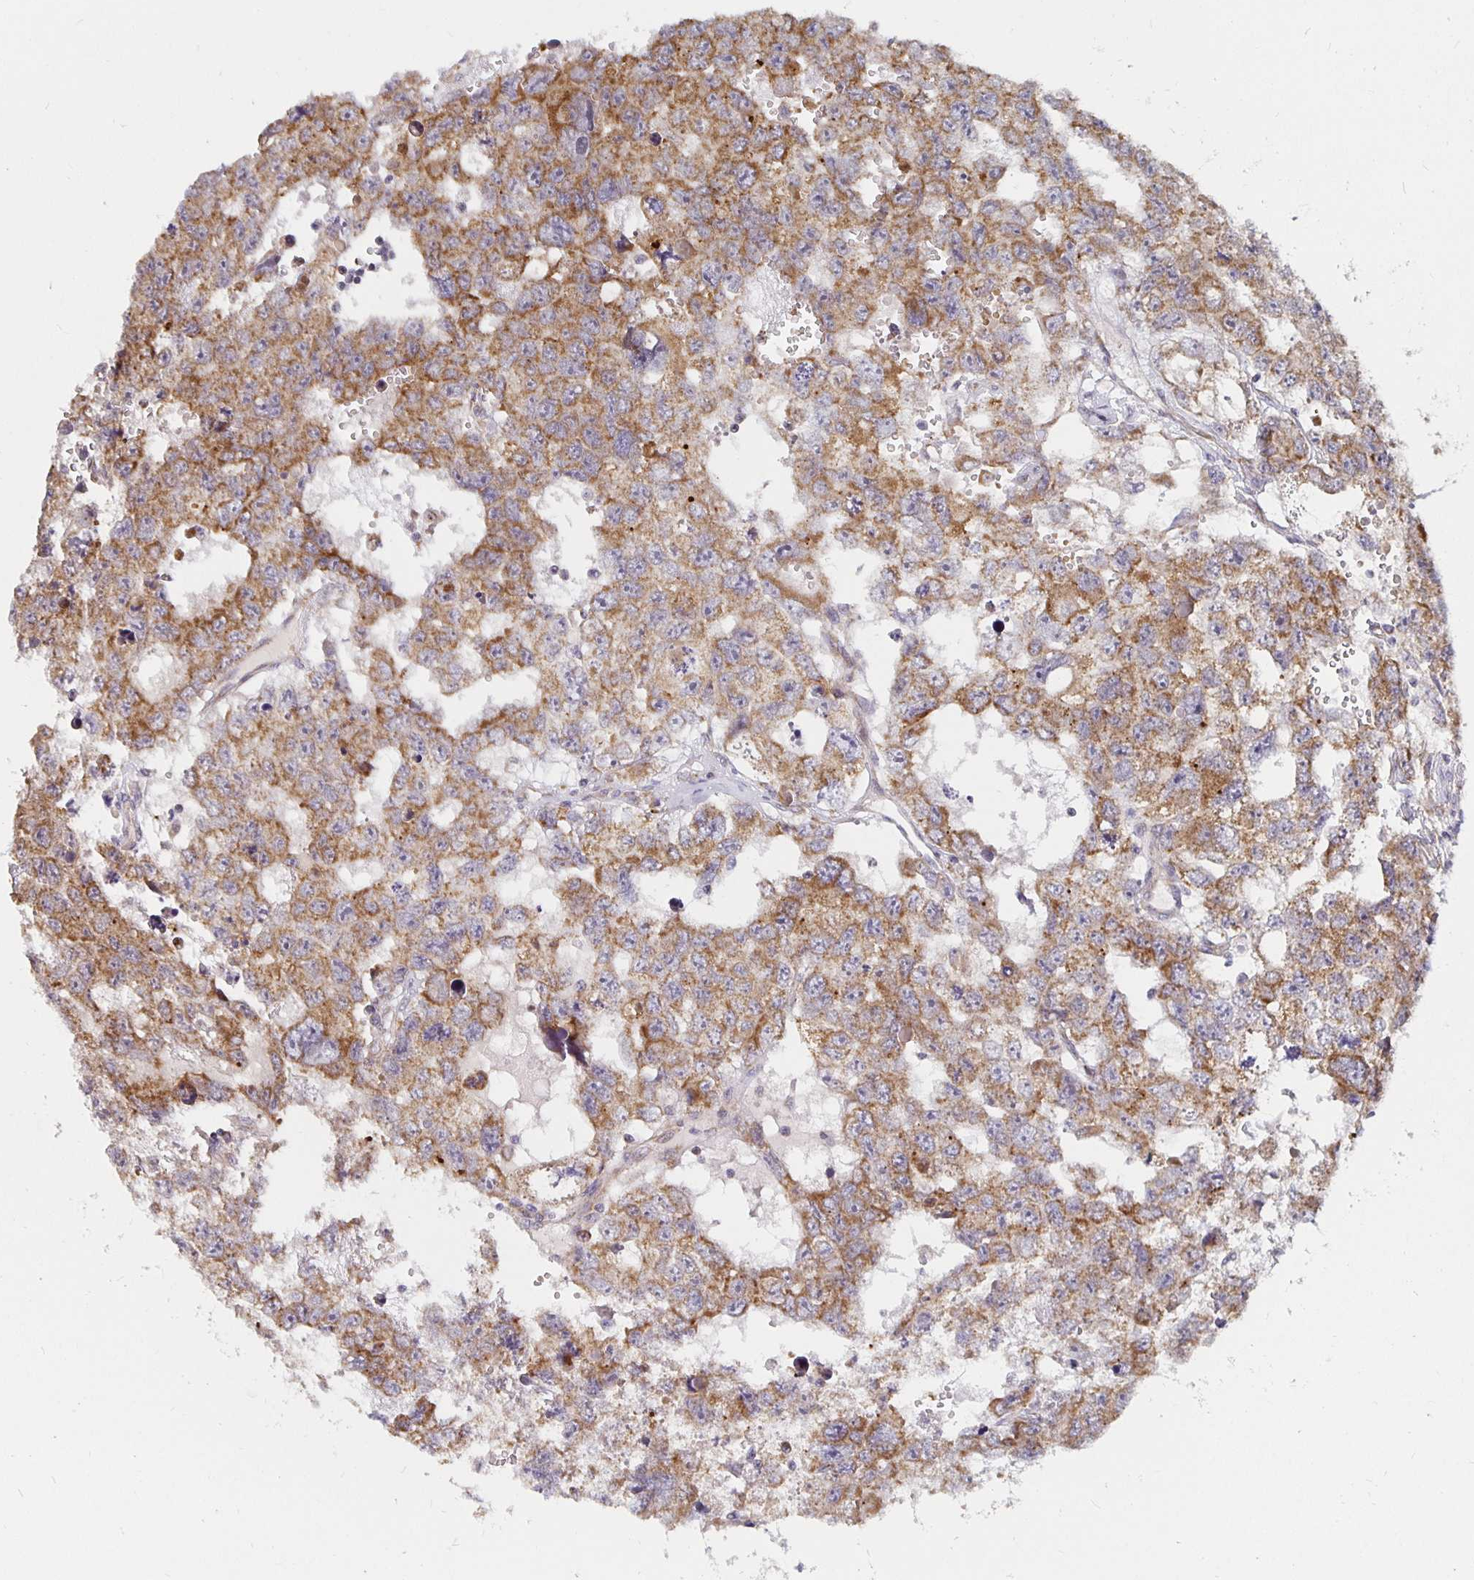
{"staining": {"intensity": "moderate", "quantity": ">75%", "location": "cytoplasmic/membranous"}, "tissue": "testis cancer", "cell_type": "Tumor cells", "image_type": "cancer", "snomed": [{"axis": "morphology", "description": "Seminoma, NOS"}, {"axis": "topography", "description": "Testis"}], "caption": "Protein expression analysis of human seminoma (testis) reveals moderate cytoplasmic/membranous expression in about >75% of tumor cells.", "gene": "MRPL28", "patient": {"sex": "male", "age": 26}}